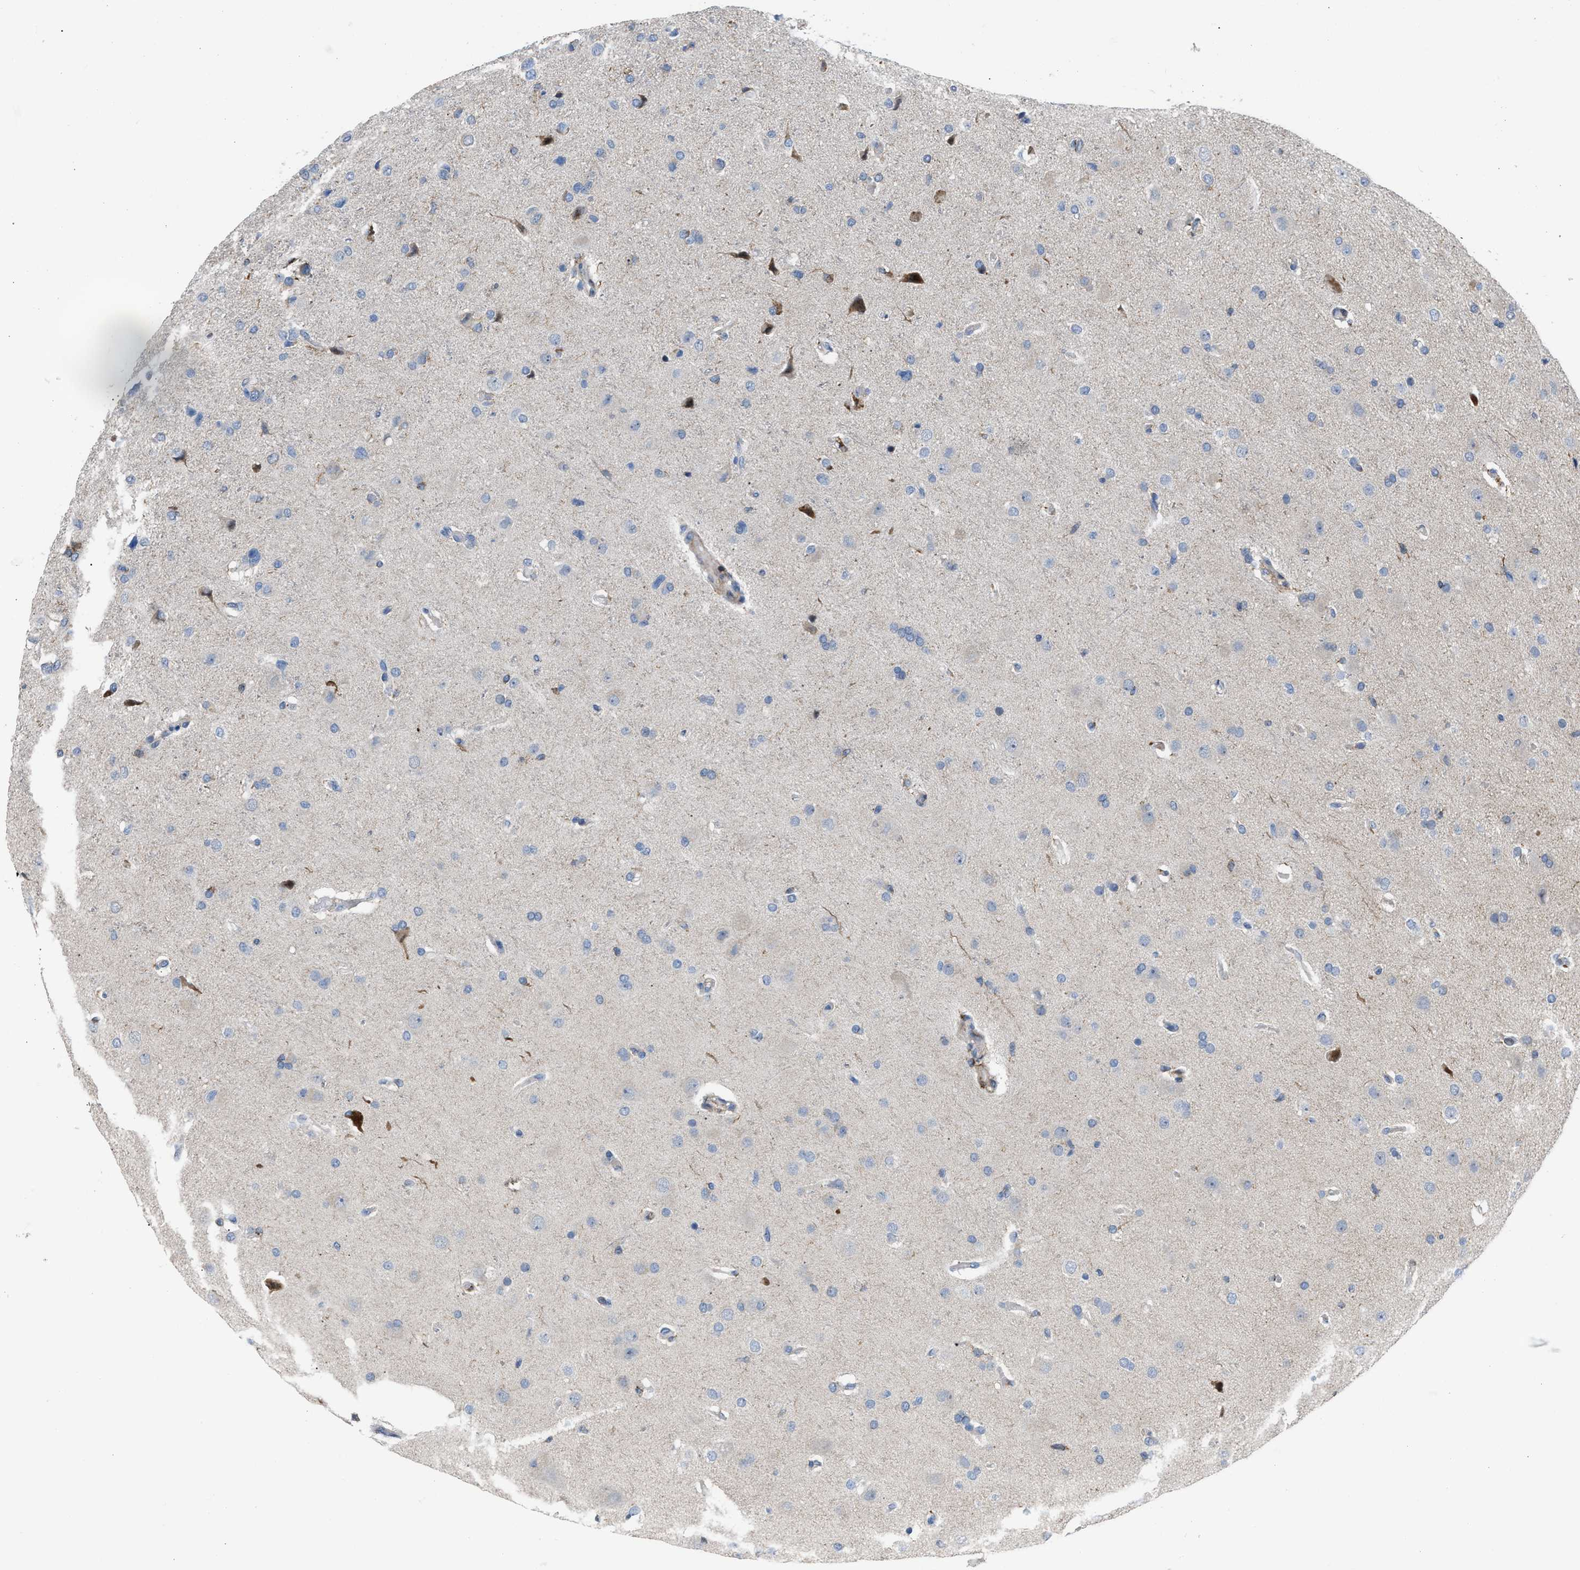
{"staining": {"intensity": "weak", "quantity": "<25%", "location": "cytoplasmic/membranous"}, "tissue": "glioma", "cell_type": "Tumor cells", "image_type": "cancer", "snomed": [{"axis": "morphology", "description": "Glioma, malignant, High grade"}, {"axis": "topography", "description": "Brain"}], "caption": "Immunohistochemical staining of human glioma exhibits no significant expression in tumor cells. (Brightfield microscopy of DAB immunohistochemistry at high magnification).", "gene": "ATP9A", "patient": {"sex": "female", "age": 58}}